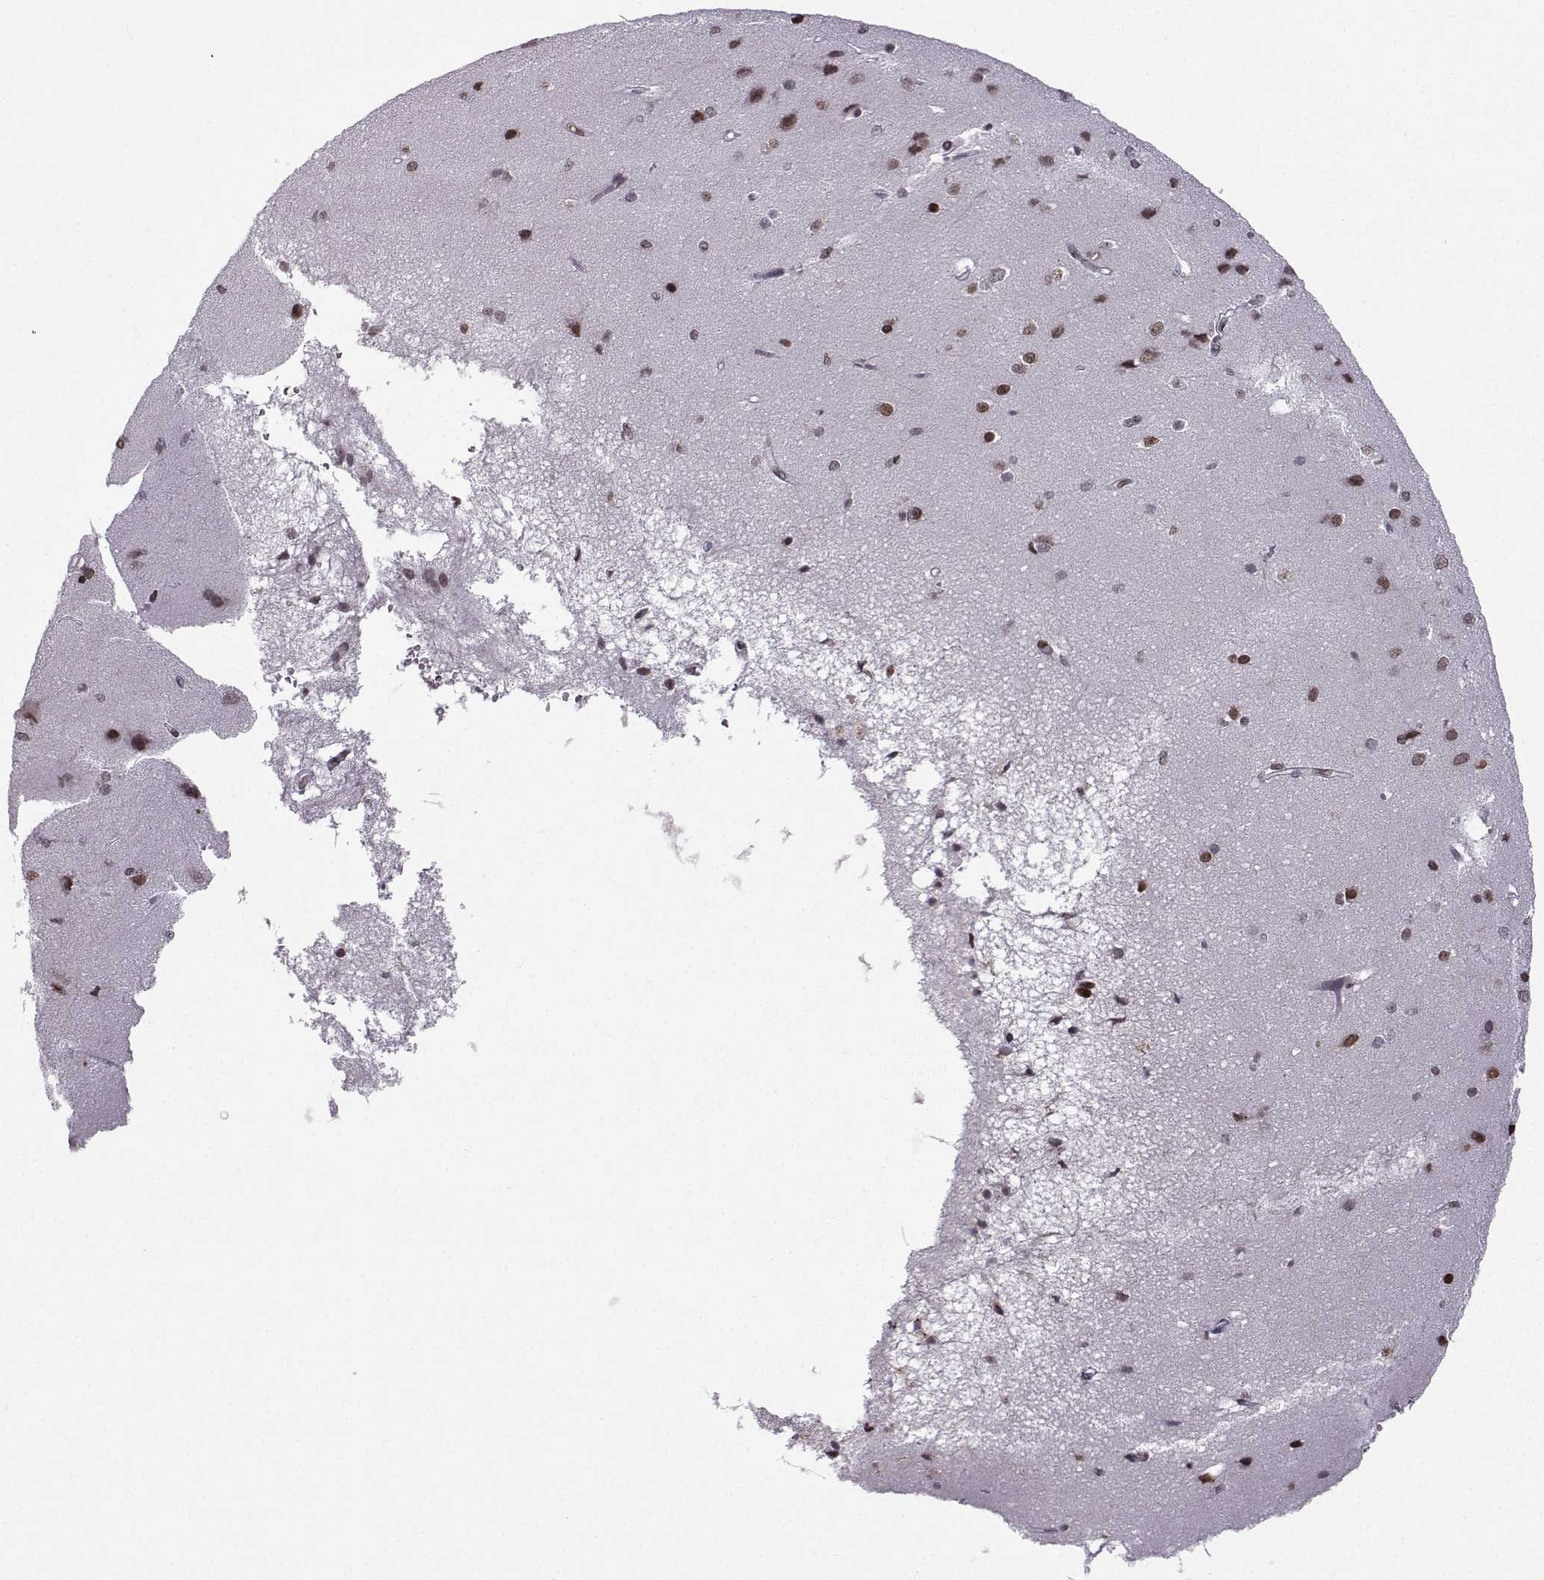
{"staining": {"intensity": "negative", "quantity": "none", "location": "none"}, "tissue": "cerebral cortex", "cell_type": "Endothelial cells", "image_type": "normal", "snomed": [{"axis": "morphology", "description": "Normal tissue, NOS"}, {"axis": "topography", "description": "Cerebral cortex"}], "caption": "The immunohistochemistry histopathology image has no significant staining in endothelial cells of cerebral cortex. (DAB (3,3'-diaminobenzidine) immunohistochemistry with hematoxylin counter stain).", "gene": "EZH1", "patient": {"sex": "male", "age": 37}}